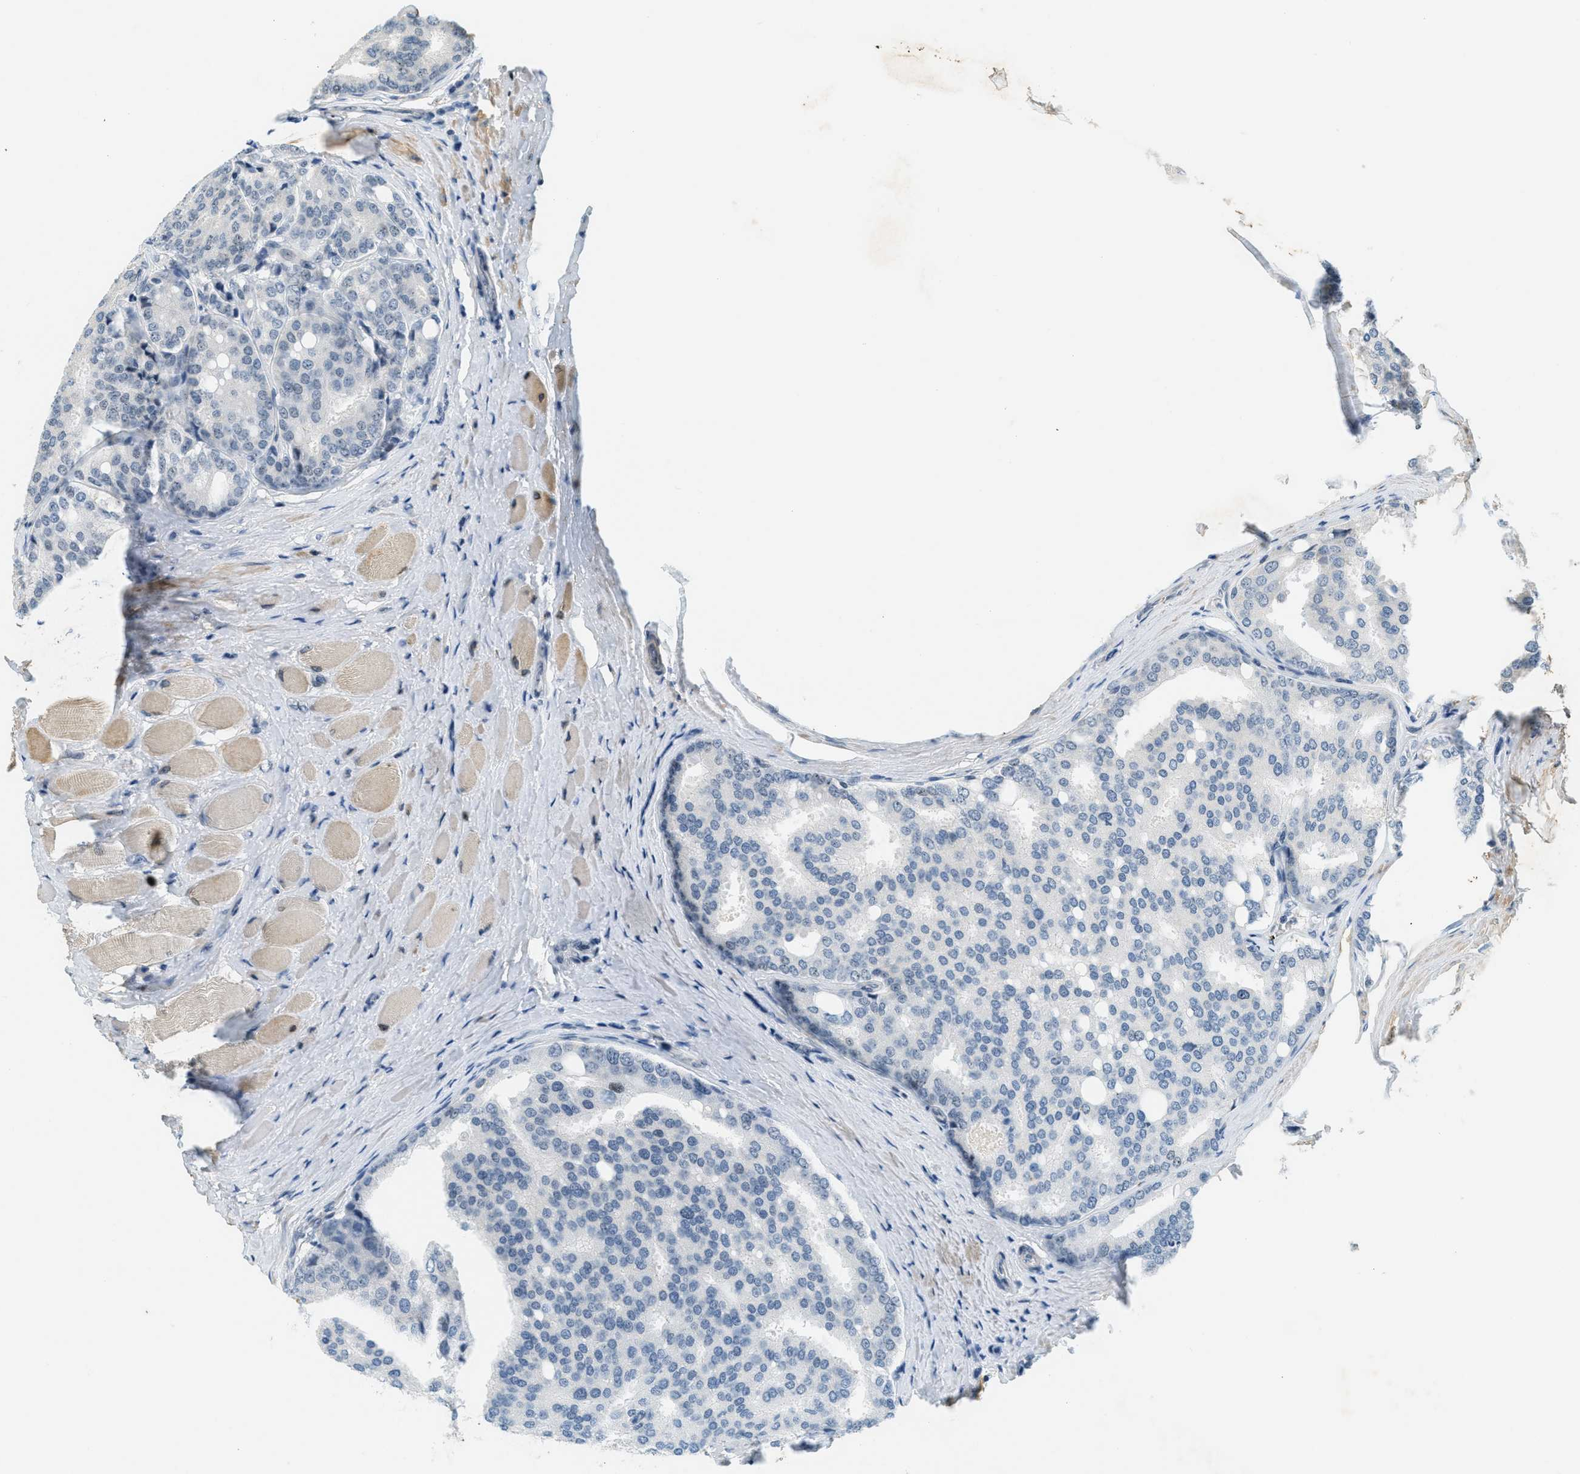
{"staining": {"intensity": "negative", "quantity": "none", "location": "none"}, "tissue": "prostate cancer", "cell_type": "Tumor cells", "image_type": "cancer", "snomed": [{"axis": "morphology", "description": "Adenocarcinoma, High grade"}, {"axis": "topography", "description": "Prostate"}], "caption": "High power microscopy micrograph of an IHC histopathology image of prostate adenocarcinoma (high-grade), revealing no significant staining in tumor cells. The staining was performed using DAB to visualize the protein expression in brown, while the nuclei were stained in blue with hematoxylin (Magnification: 20x).", "gene": "DDX47", "patient": {"sex": "male", "age": 50}}